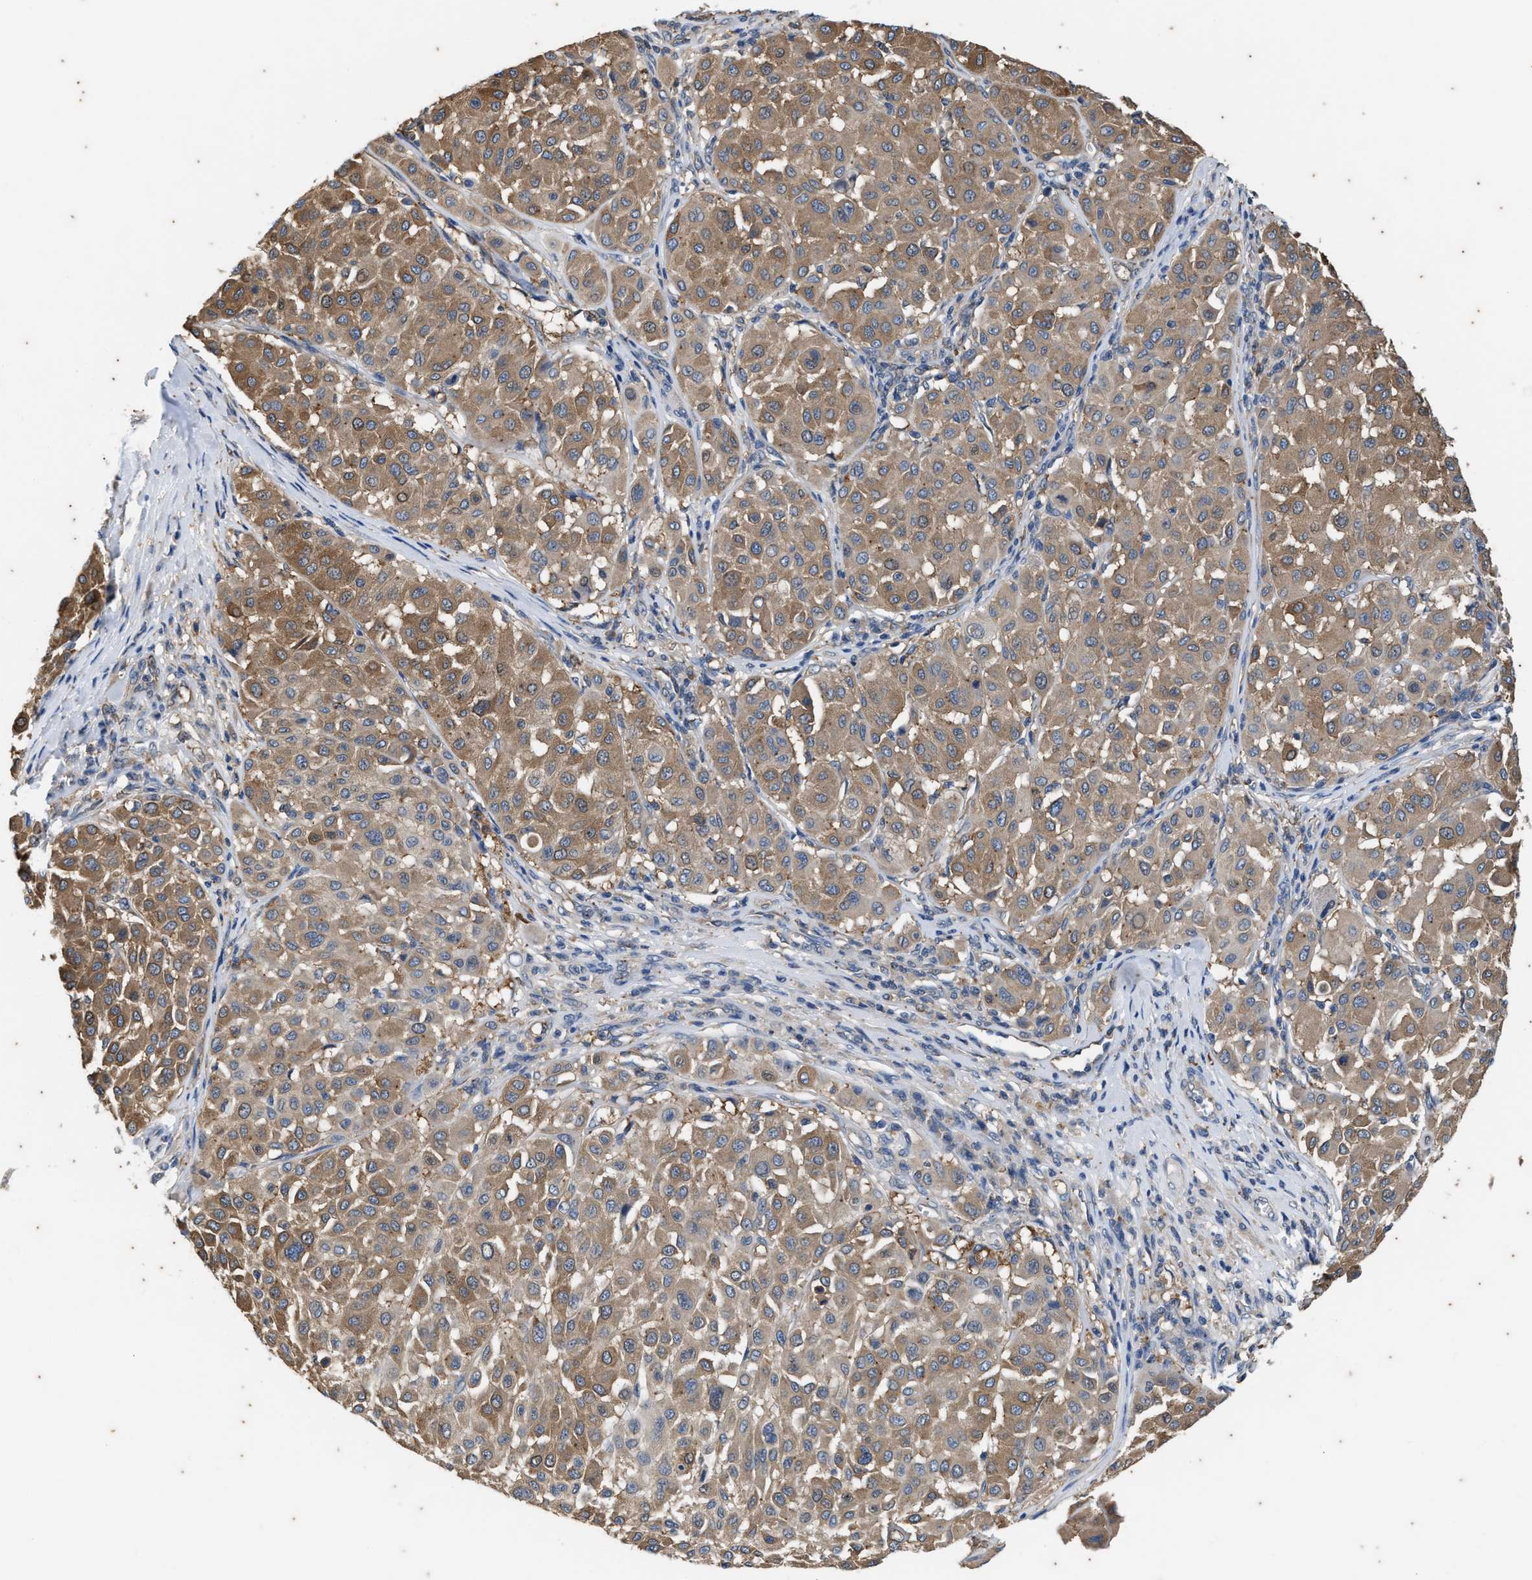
{"staining": {"intensity": "moderate", "quantity": ">75%", "location": "cytoplasmic/membranous"}, "tissue": "melanoma", "cell_type": "Tumor cells", "image_type": "cancer", "snomed": [{"axis": "morphology", "description": "Malignant melanoma, Metastatic site"}, {"axis": "topography", "description": "Soft tissue"}], "caption": "Brown immunohistochemical staining in human melanoma shows moderate cytoplasmic/membranous positivity in about >75% of tumor cells.", "gene": "COX19", "patient": {"sex": "male", "age": 41}}